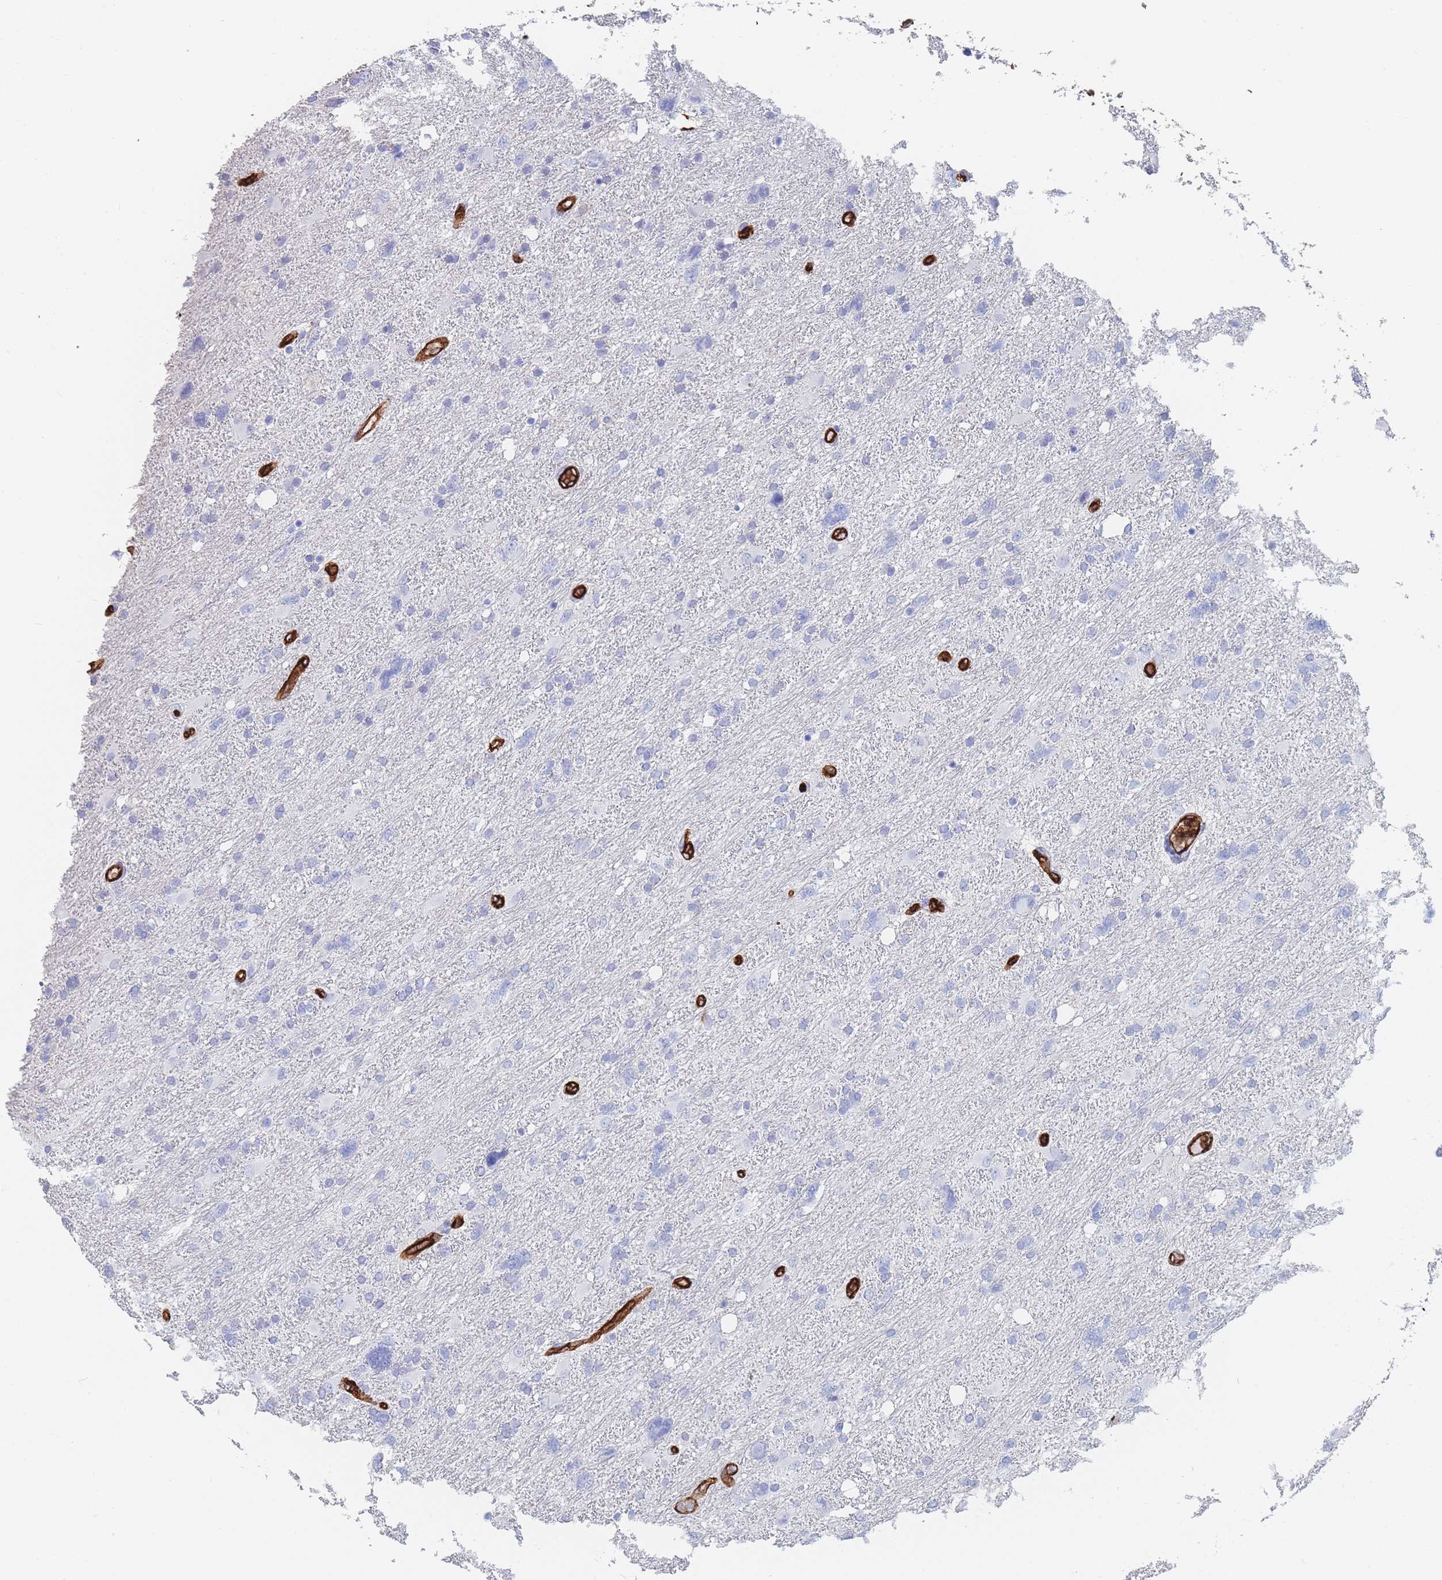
{"staining": {"intensity": "negative", "quantity": "none", "location": "none"}, "tissue": "glioma", "cell_type": "Tumor cells", "image_type": "cancer", "snomed": [{"axis": "morphology", "description": "Glioma, malignant, High grade"}, {"axis": "topography", "description": "Brain"}], "caption": "Tumor cells are negative for brown protein staining in high-grade glioma (malignant).", "gene": "SLC2A1", "patient": {"sex": "male", "age": 61}}